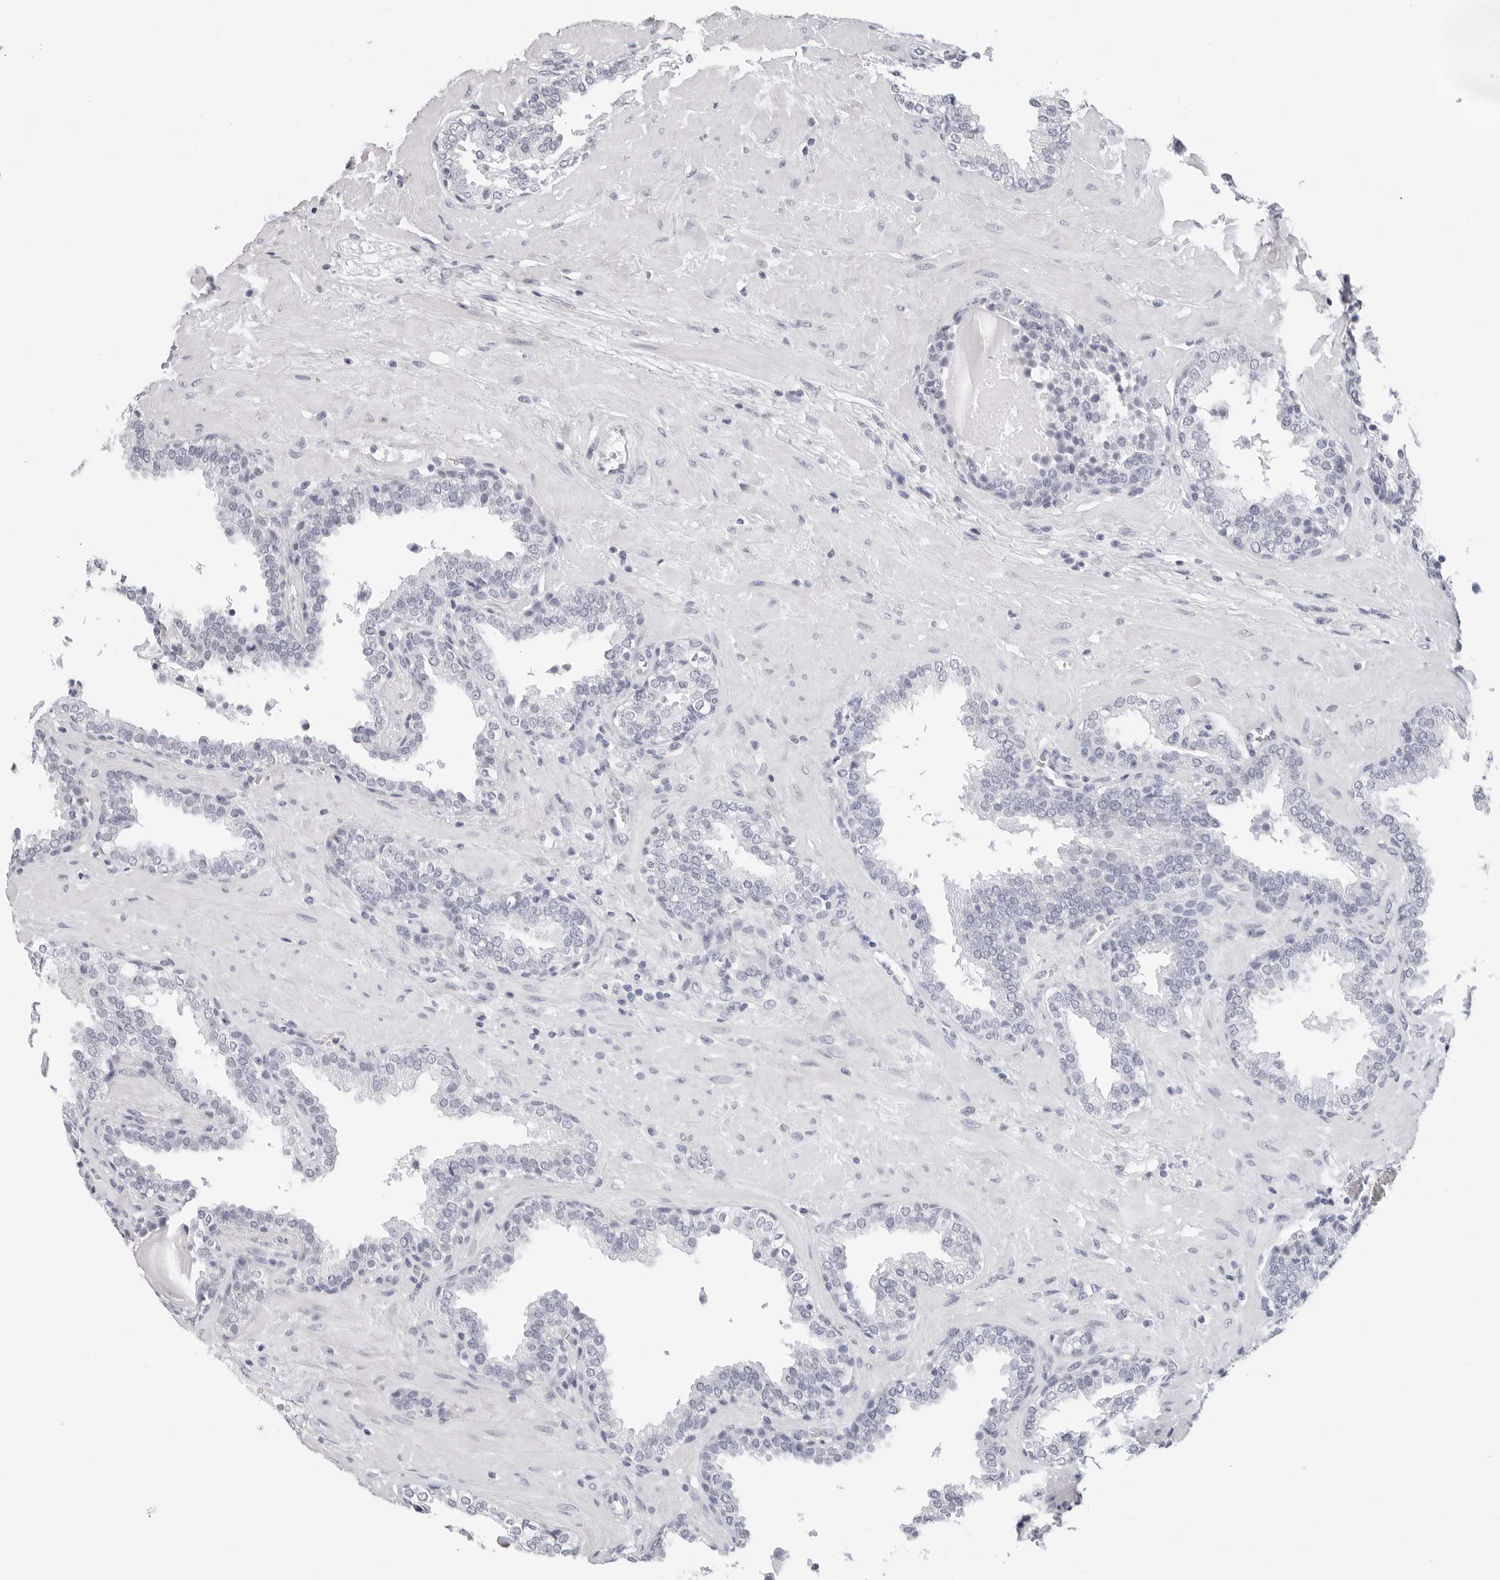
{"staining": {"intensity": "negative", "quantity": "none", "location": "none"}, "tissue": "prostate", "cell_type": "Glandular cells", "image_type": "normal", "snomed": [{"axis": "morphology", "description": "Normal tissue, NOS"}, {"axis": "topography", "description": "Prostate"}], "caption": "High power microscopy image of an immunohistochemistry histopathology image of normal prostate, revealing no significant expression in glandular cells.", "gene": "AGMAT", "patient": {"sex": "male", "age": 51}}